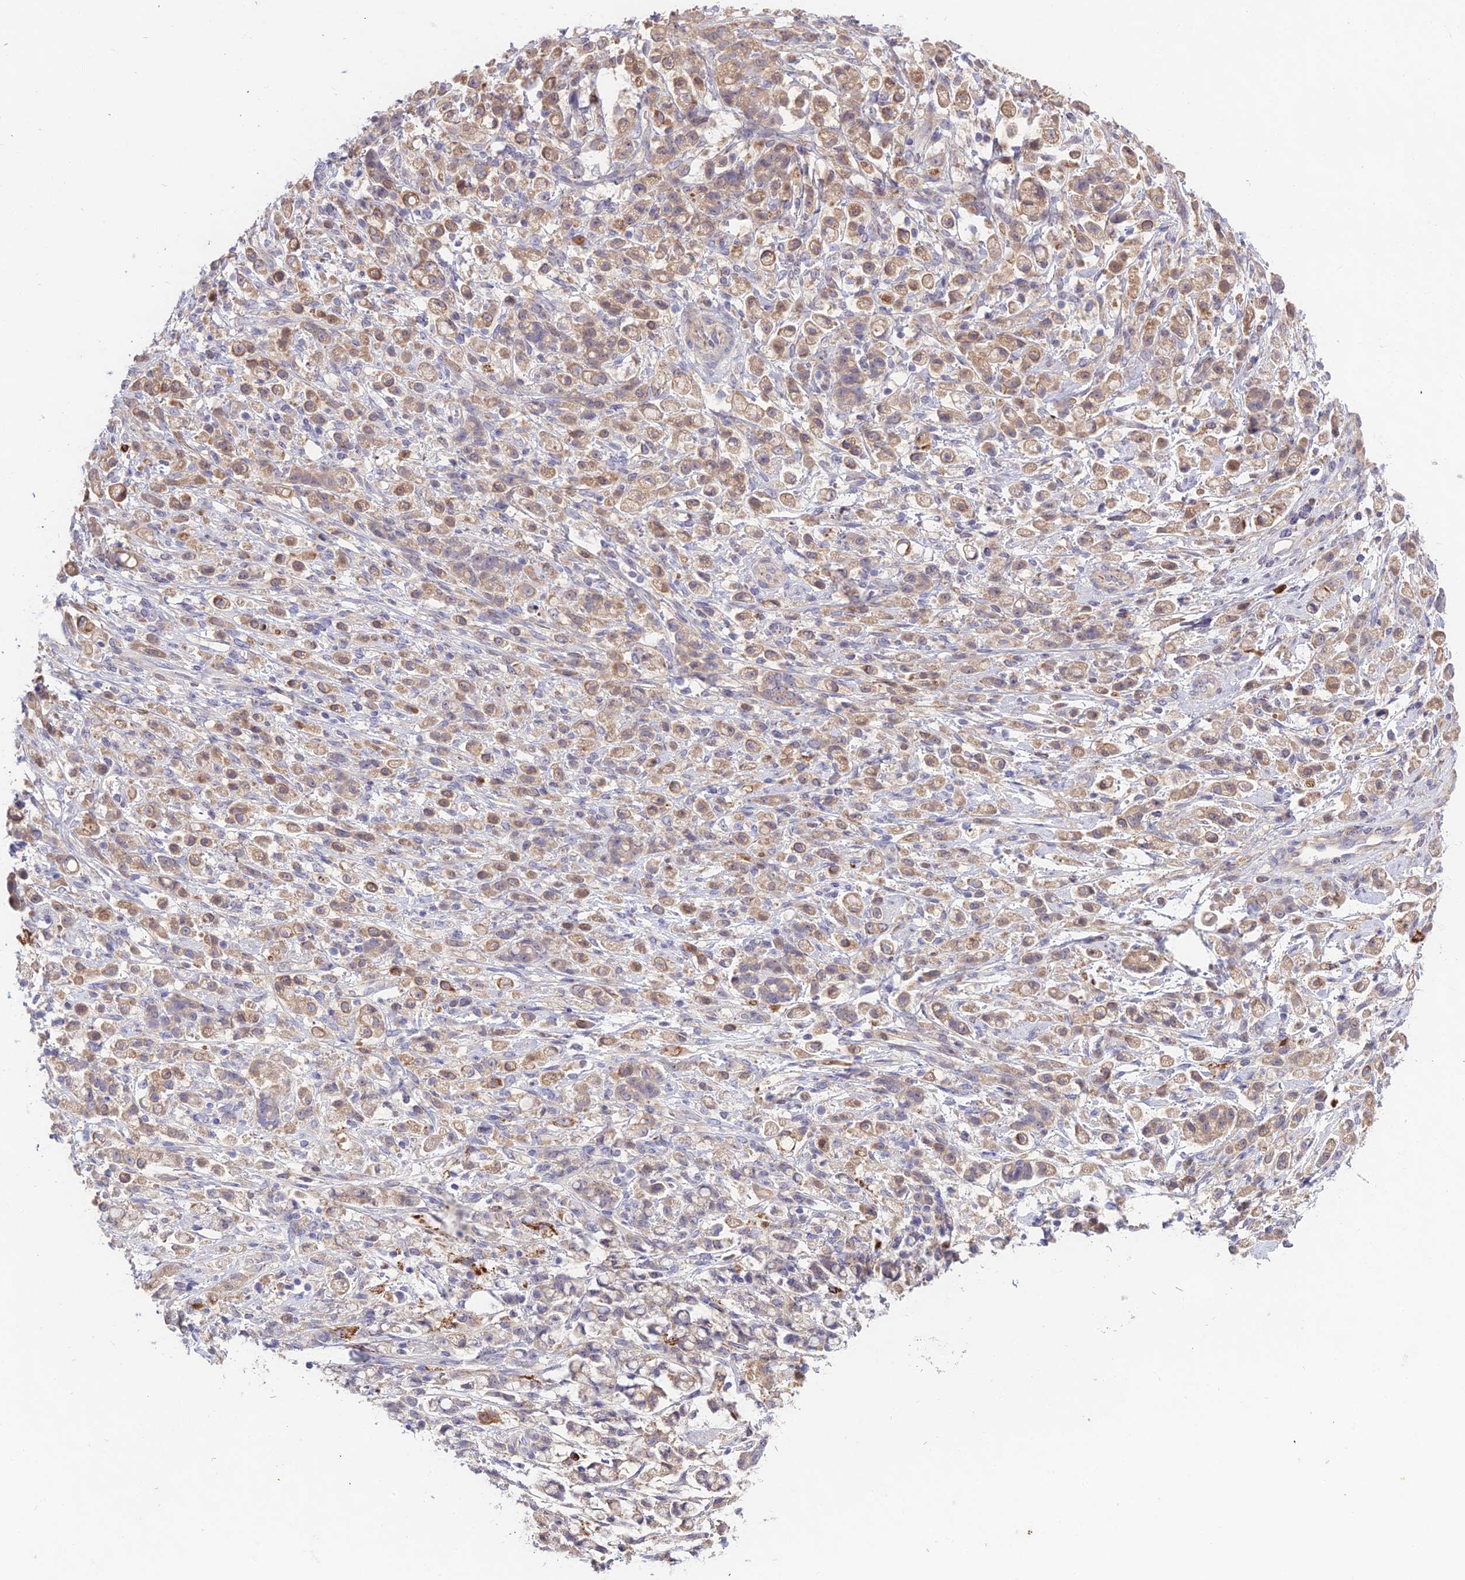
{"staining": {"intensity": "weak", "quantity": "25%-75%", "location": "cytoplasmic/membranous"}, "tissue": "stomach cancer", "cell_type": "Tumor cells", "image_type": "cancer", "snomed": [{"axis": "morphology", "description": "Adenocarcinoma, NOS"}, {"axis": "topography", "description": "Stomach"}], "caption": "The image shows a brown stain indicating the presence of a protein in the cytoplasmic/membranous of tumor cells in stomach cancer (adenocarcinoma).", "gene": "EID2", "patient": {"sex": "female", "age": 60}}